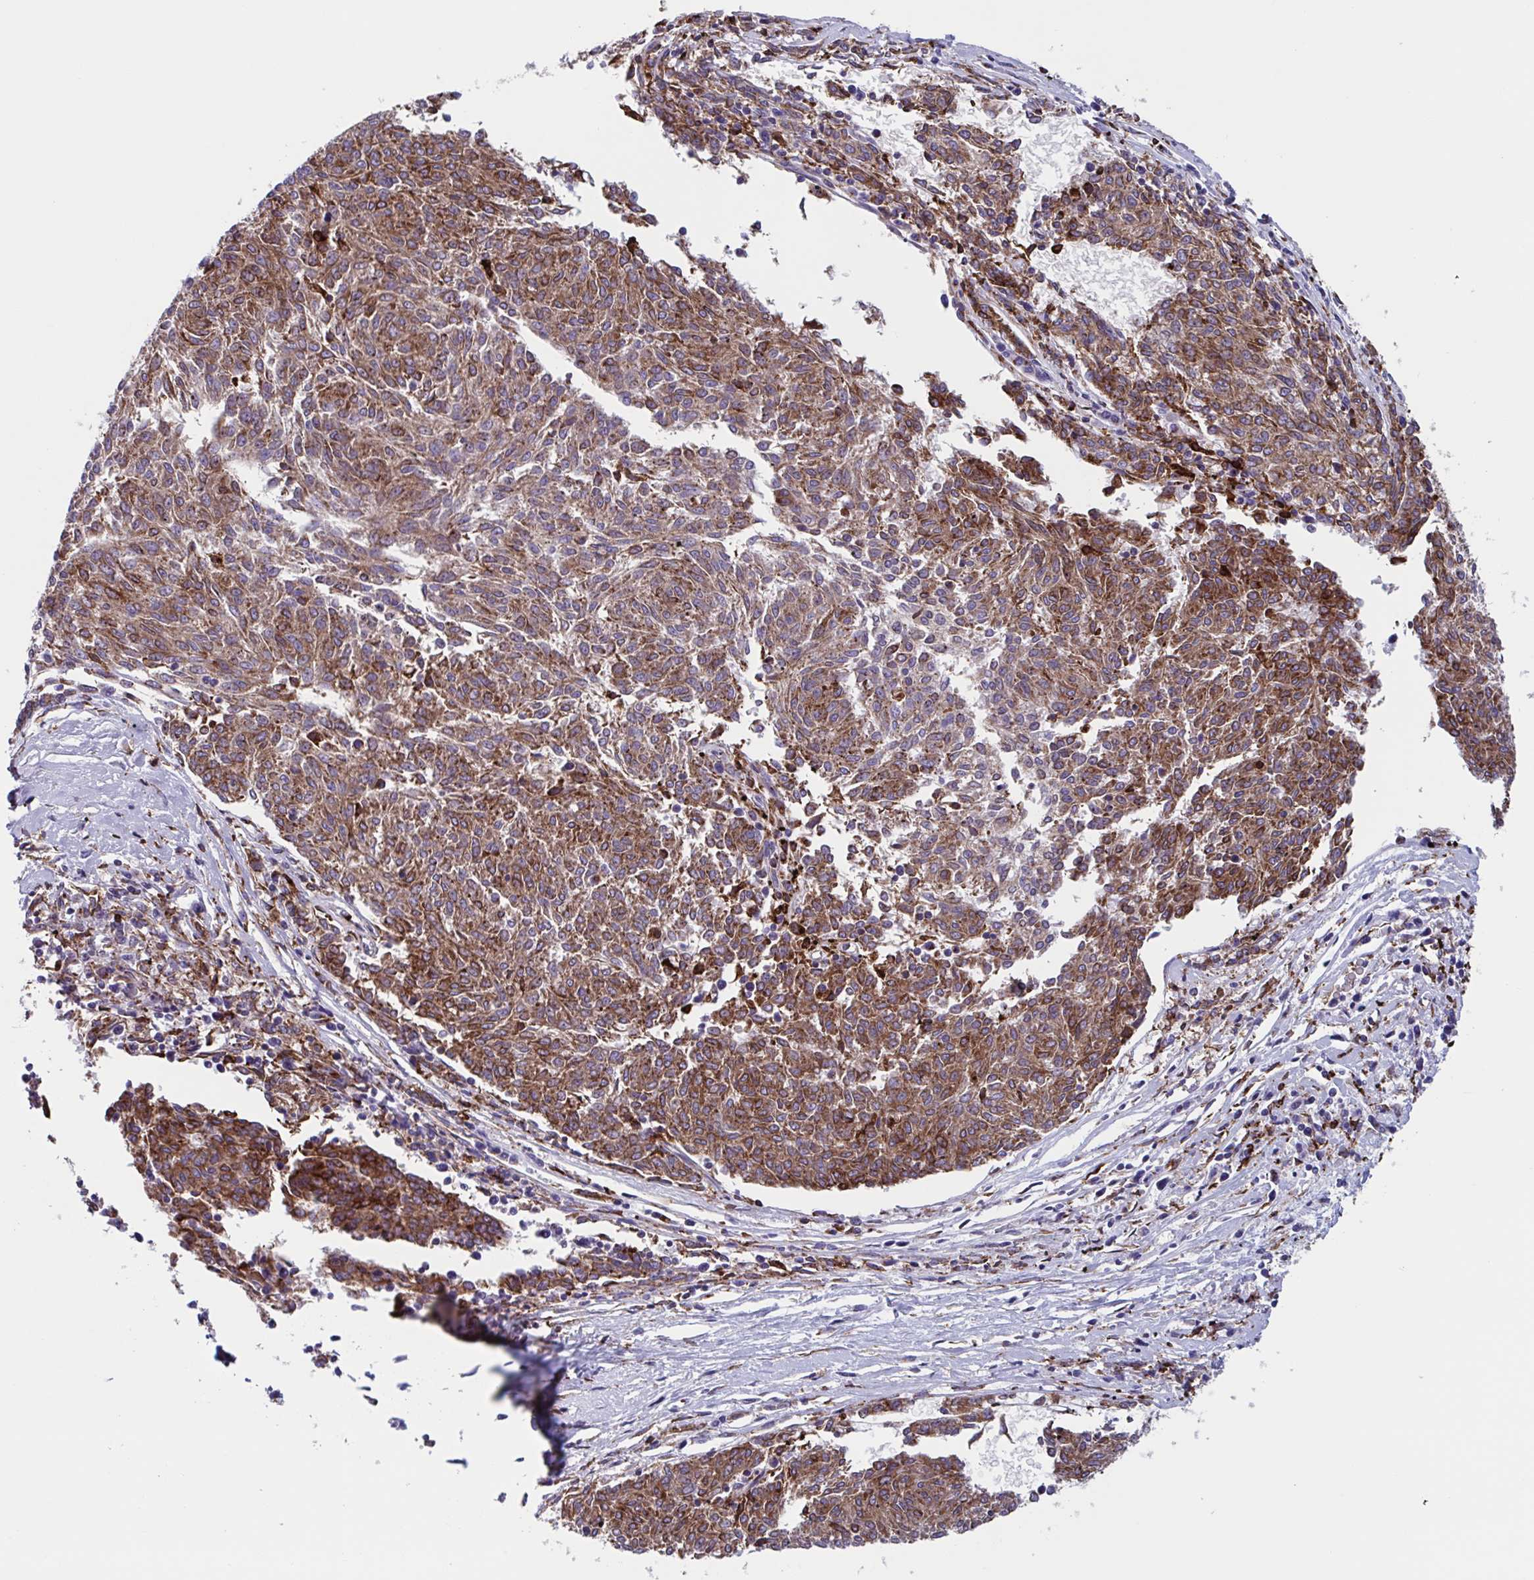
{"staining": {"intensity": "moderate", "quantity": "25%-75%", "location": "cytoplasmic/membranous"}, "tissue": "melanoma", "cell_type": "Tumor cells", "image_type": "cancer", "snomed": [{"axis": "morphology", "description": "Malignant melanoma, NOS"}, {"axis": "topography", "description": "Skin"}], "caption": "A medium amount of moderate cytoplasmic/membranous staining is seen in about 25%-75% of tumor cells in melanoma tissue.", "gene": "RFK", "patient": {"sex": "female", "age": 72}}